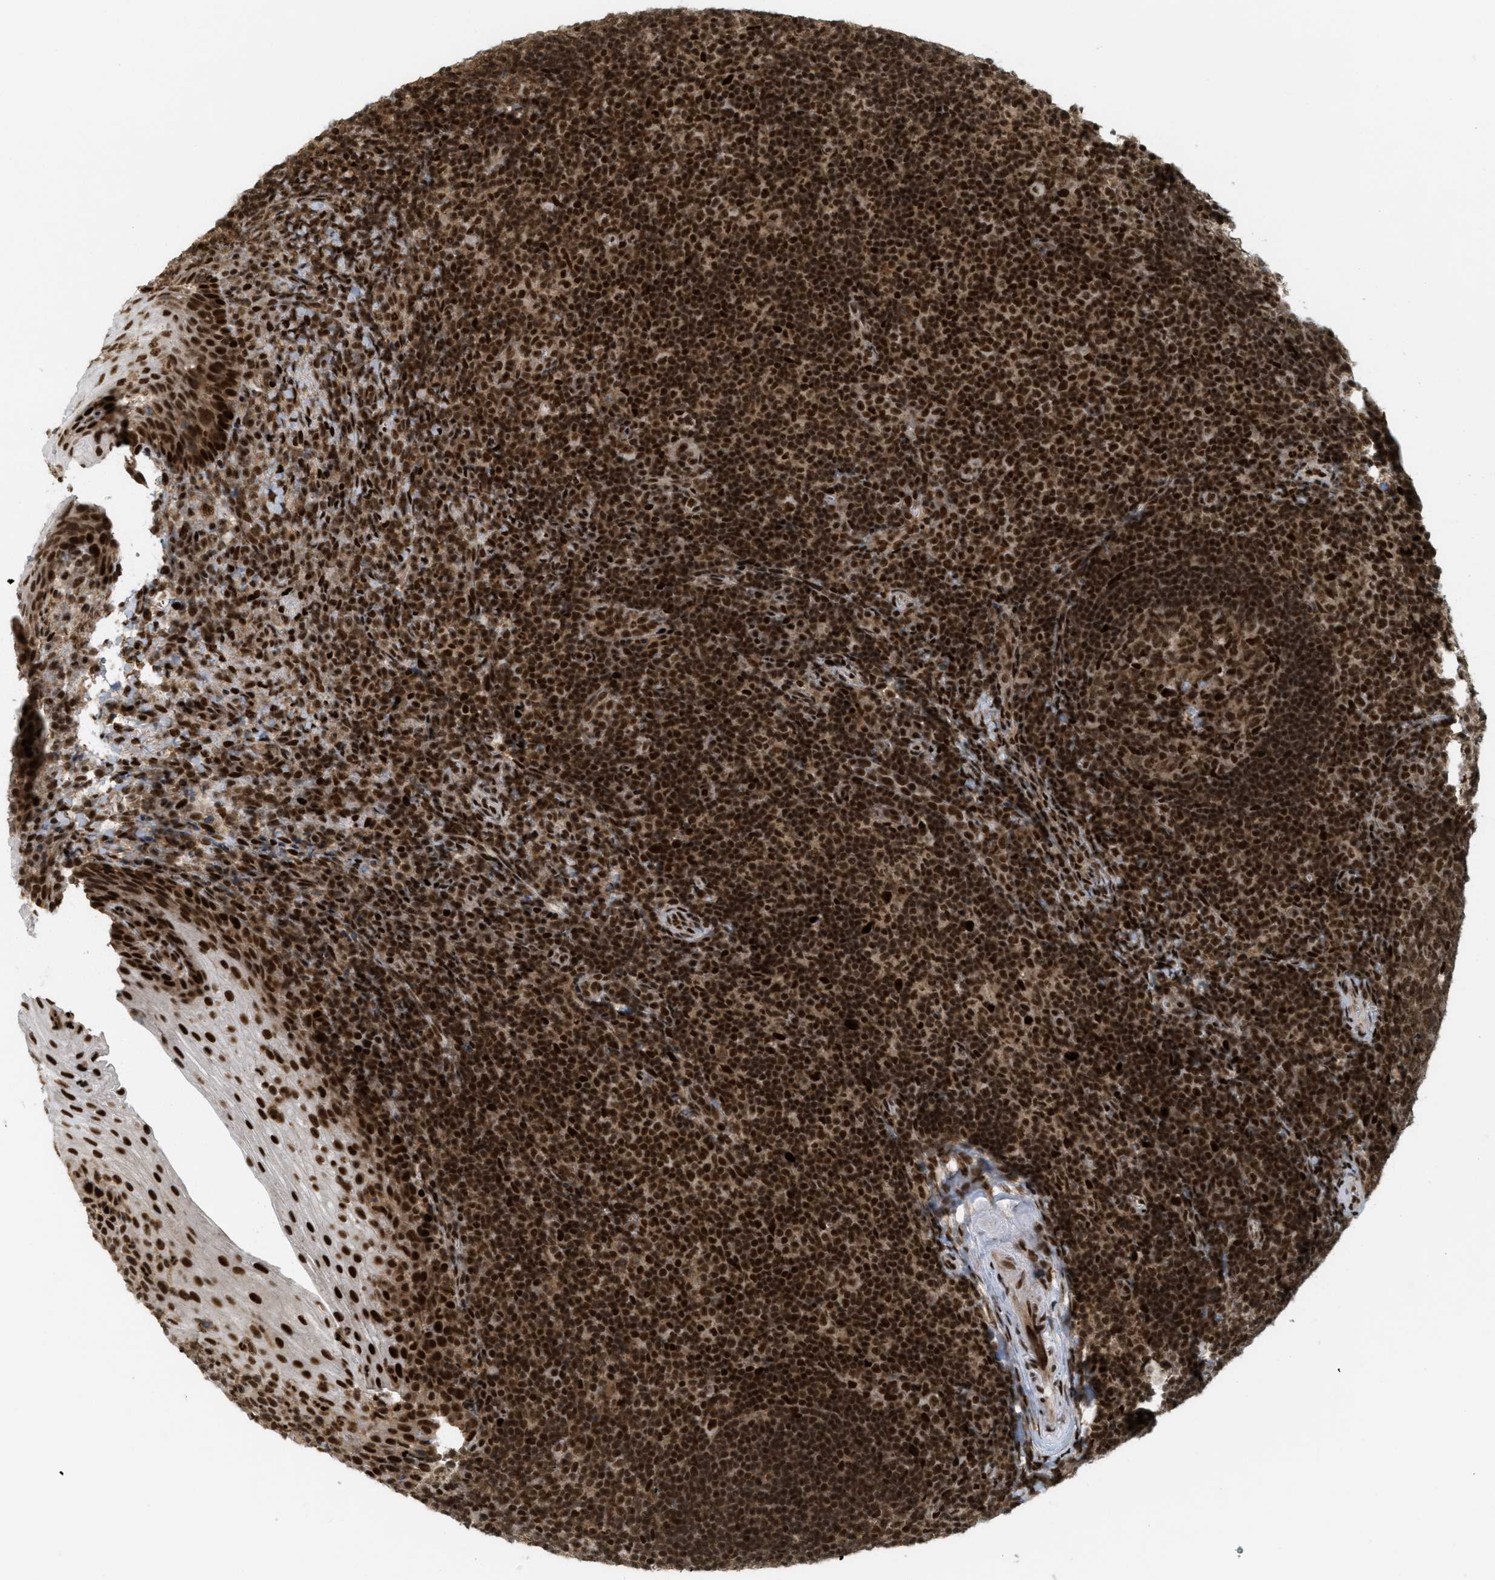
{"staining": {"intensity": "strong", "quantity": ">75%", "location": "cytoplasmic/membranous,nuclear"}, "tissue": "tonsil", "cell_type": "Germinal center cells", "image_type": "normal", "snomed": [{"axis": "morphology", "description": "Normal tissue, NOS"}, {"axis": "topography", "description": "Tonsil"}], "caption": "DAB (3,3'-diaminobenzidine) immunohistochemical staining of benign tonsil reveals strong cytoplasmic/membranous,nuclear protein expression in about >75% of germinal center cells. The staining is performed using DAB (3,3'-diaminobenzidine) brown chromogen to label protein expression. The nuclei are counter-stained blue using hematoxylin.", "gene": "TLK1", "patient": {"sex": "male", "age": 37}}